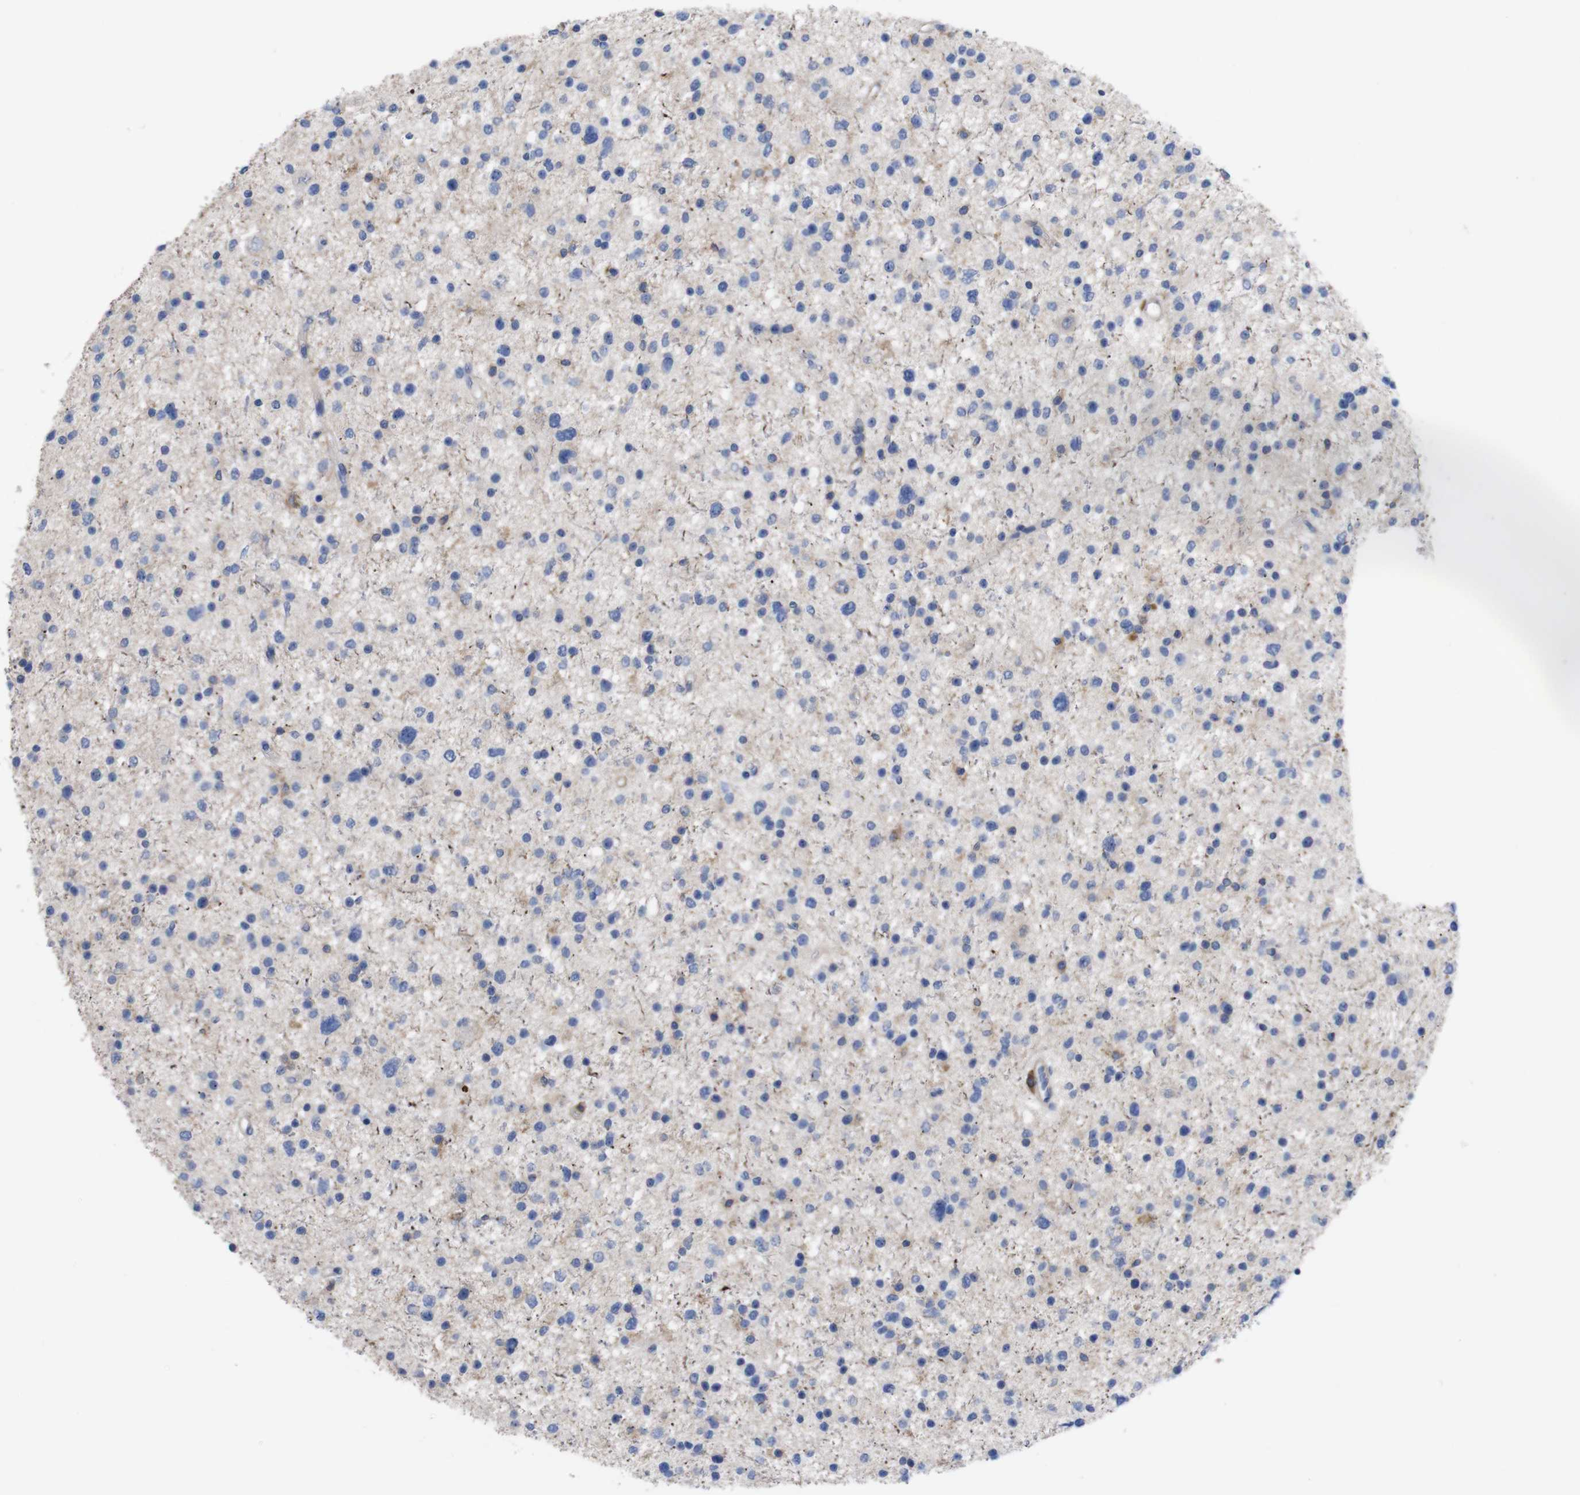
{"staining": {"intensity": "weak", "quantity": "<25%", "location": "cytoplasmic/membranous"}, "tissue": "glioma", "cell_type": "Tumor cells", "image_type": "cancer", "snomed": [{"axis": "morphology", "description": "Glioma, malignant, Low grade"}, {"axis": "topography", "description": "Brain"}], "caption": "Immunohistochemistry (IHC) micrograph of neoplastic tissue: human malignant glioma (low-grade) stained with DAB shows no significant protein staining in tumor cells.", "gene": "C5AR1", "patient": {"sex": "female", "age": 37}}